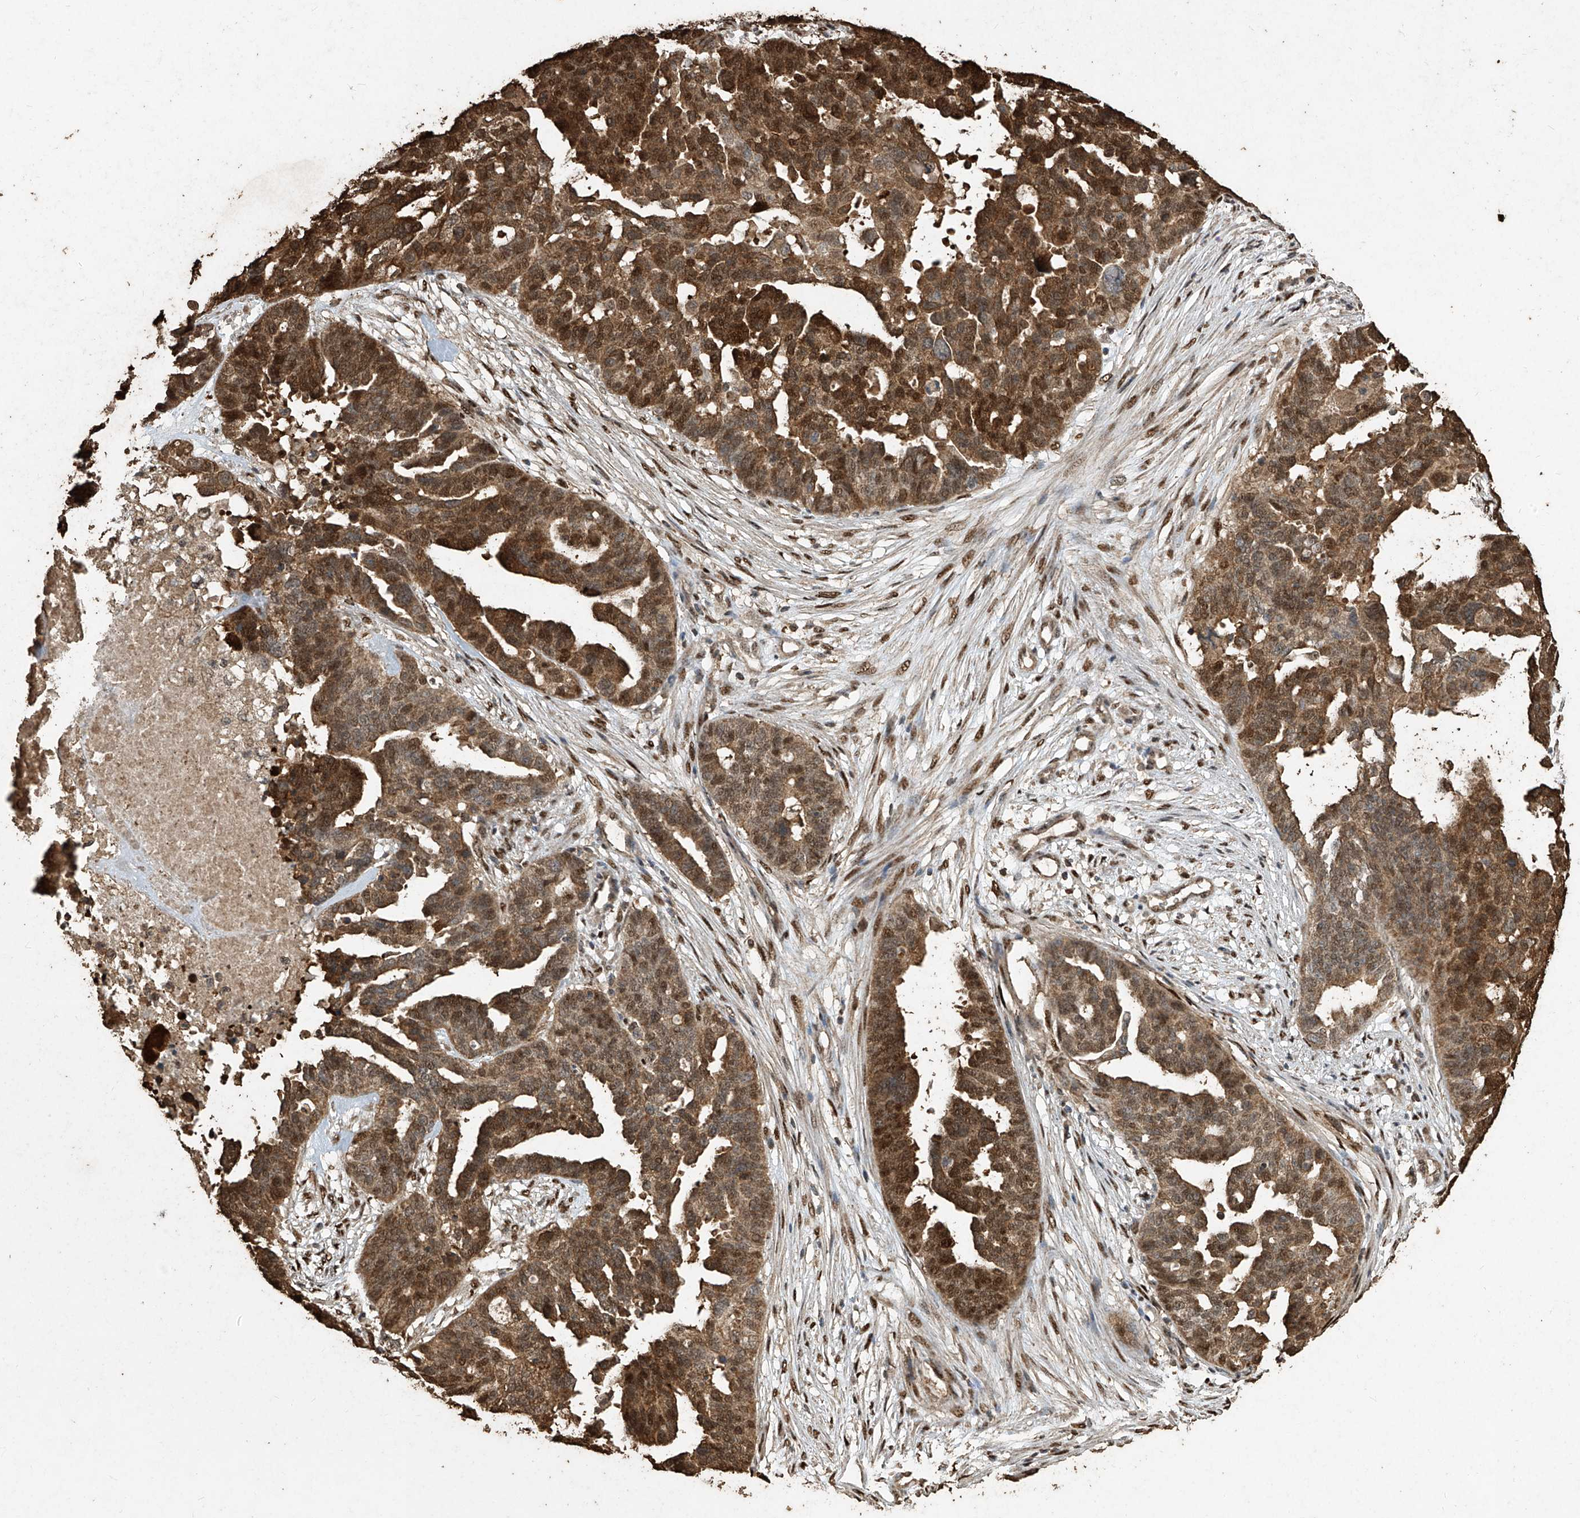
{"staining": {"intensity": "strong", "quantity": ">75%", "location": "cytoplasmic/membranous,nuclear"}, "tissue": "ovarian cancer", "cell_type": "Tumor cells", "image_type": "cancer", "snomed": [{"axis": "morphology", "description": "Cystadenocarcinoma, serous, NOS"}, {"axis": "topography", "description": "Ovary"}], "caption": "About >75% of tumor cells in ovarian cancer (serous cystadenocarcinoma) show strong cytoplasmic/membranous and nuclear protein staining as visualized by brown immunohistochemical staining.", "gene": "ERBB3", "patient": {"sex": "female", "age": 59}}